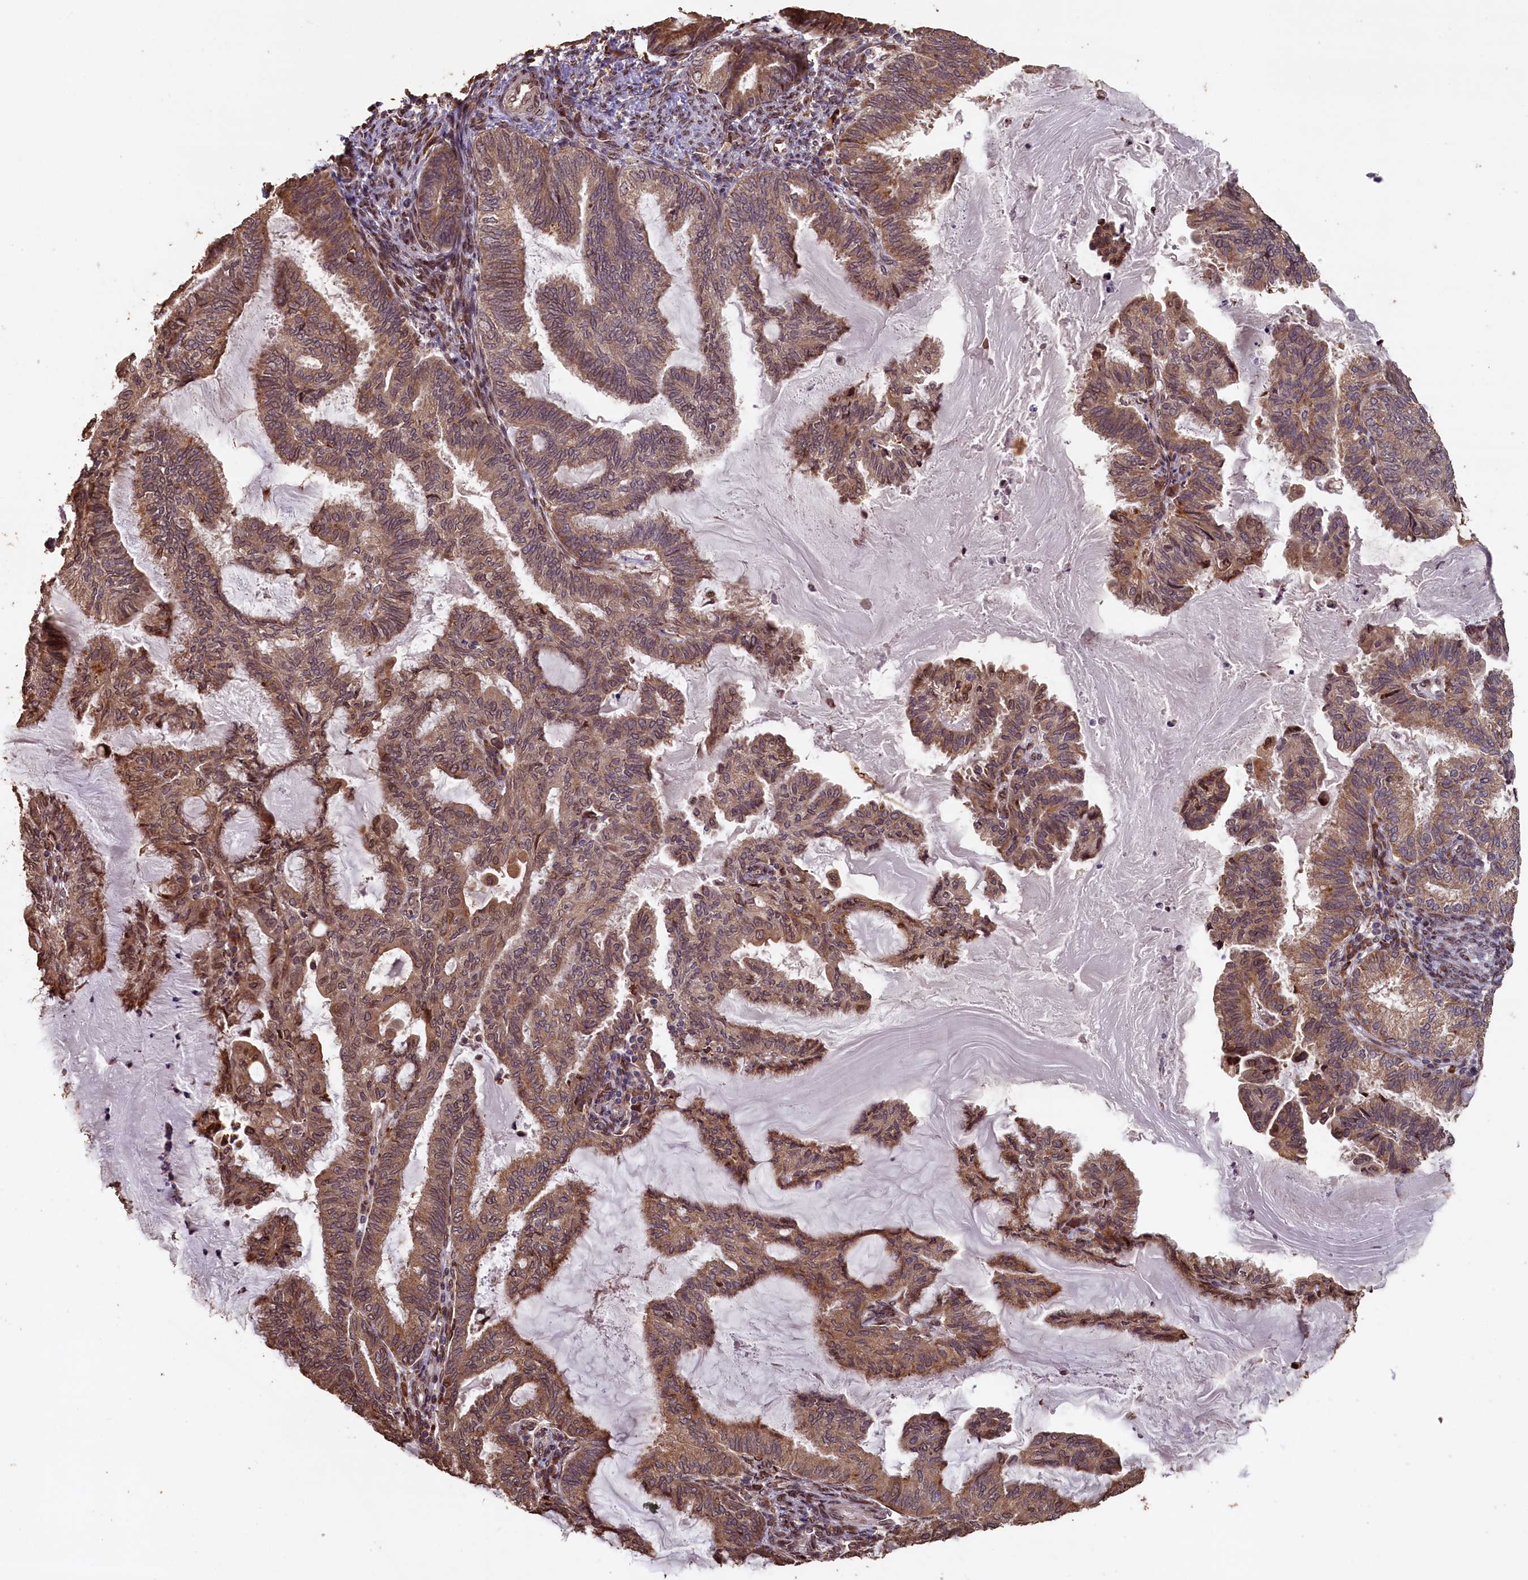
{"staining": {"intensity": "moderate", "quantity": ">75%", "location": "cytoplasmic/membranous,nuclear"}, "tissue": "endometrial cancer", "cell_type": "Tumor cells", "image_type": "cancer", "snomed": [{"axis": "morphology", "description": "Adenocarcinoma, NOS"}, {"axis": "topography", "description": "Endometrium"}], "caption": "Moderate cytoplasmic/membranous and nuclear staining is present in approximately >75% of tumor cells in adenocarcinoma (endometrial).", "gene": "SLC38A7", "patient": {"sex": "female", "age": 86}}